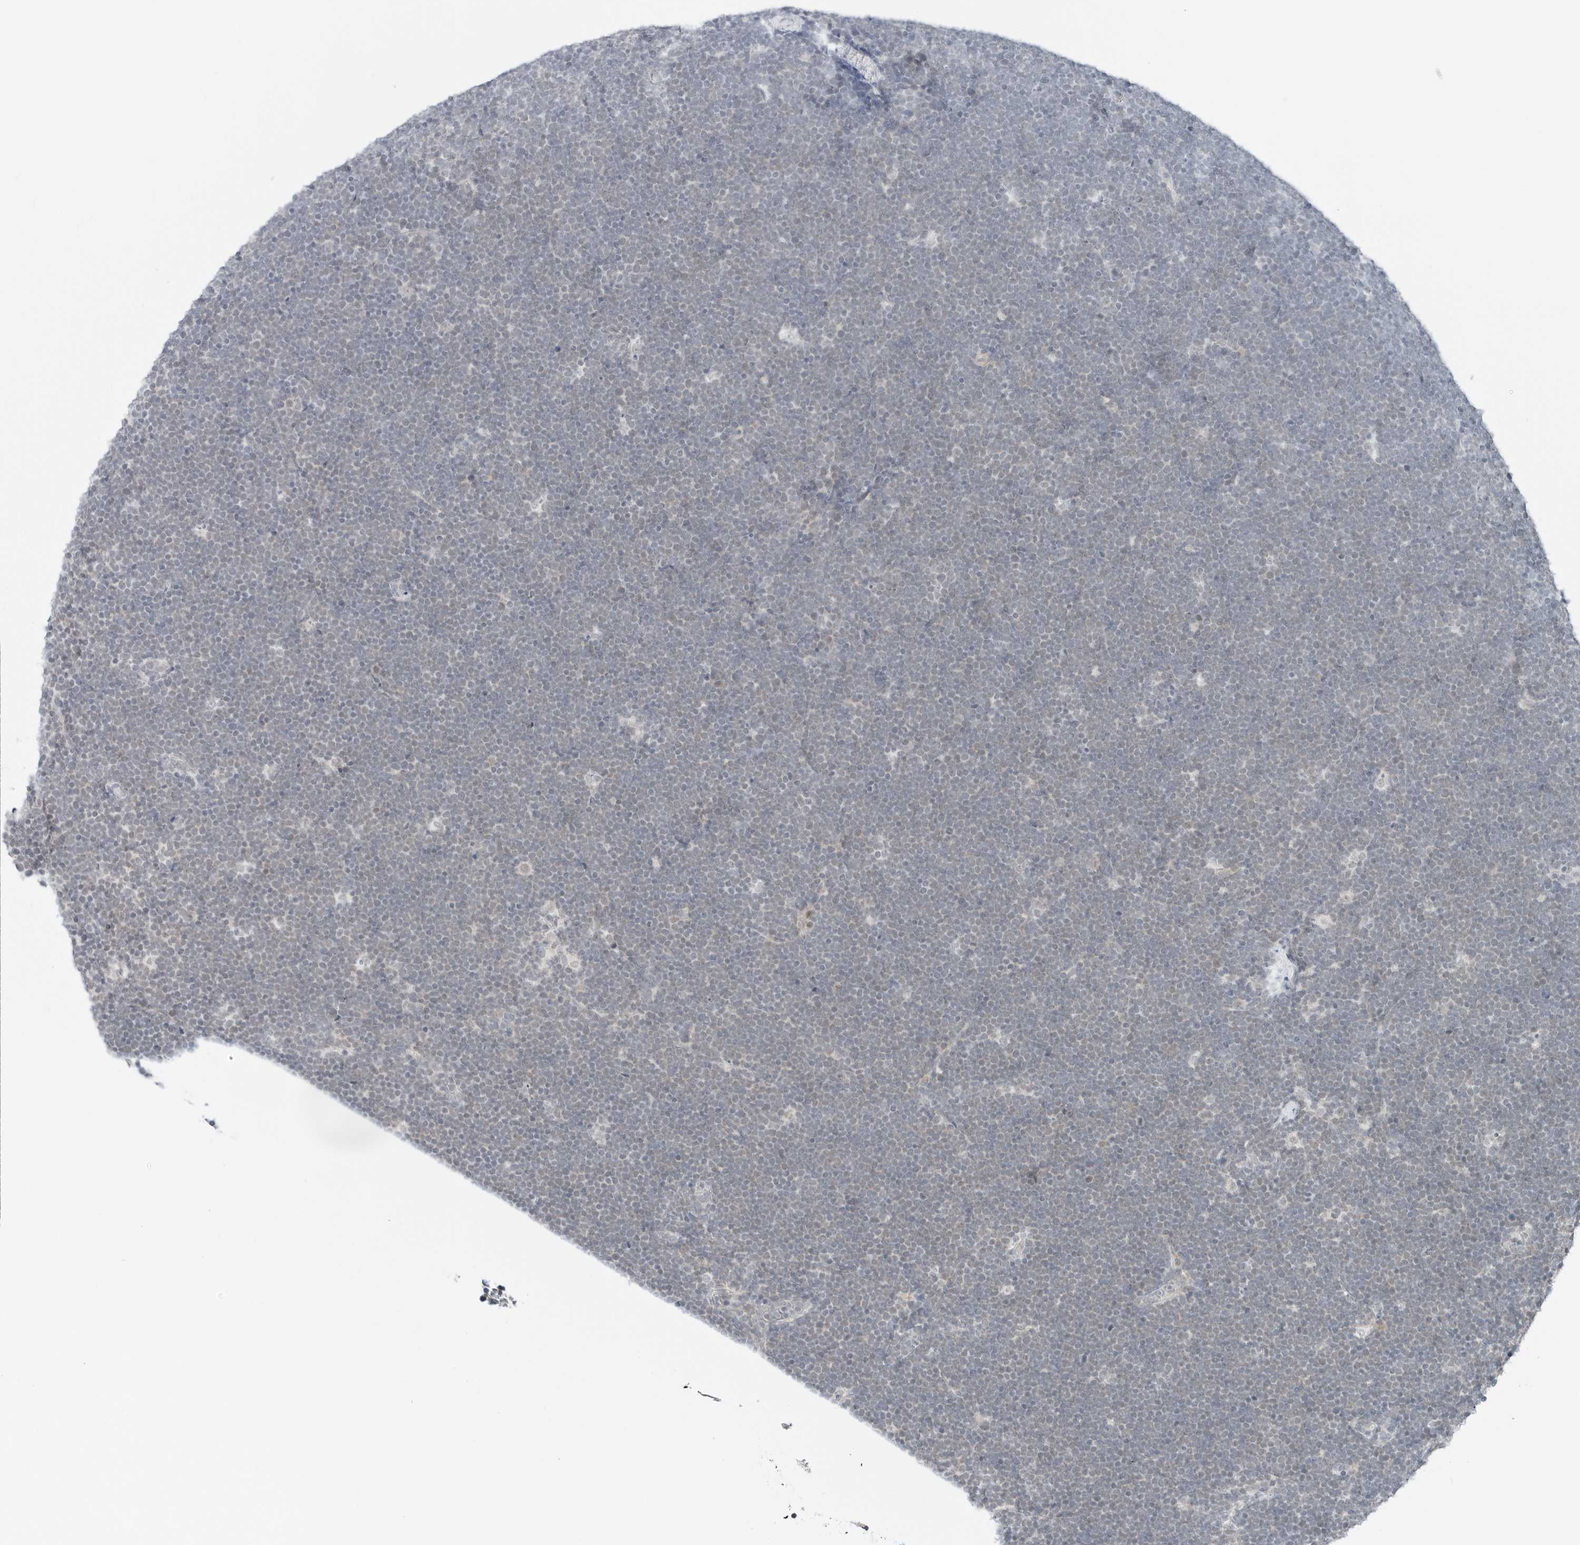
{"staining": {"intensity": "negative", "quantity": "none", "location": "none"}, "tissue": "lymphoma", "cell_type": "Tumor cells", "image_type": "cancer", "snomed": [{"axis": "morphology", "description": "Malignant lymphoma, non-Hodgkin's type, High grade"}, {"axis": "topography", "description": "Lymph node"}], "caption": "Tumor cells show no significant protein staining in lymphoma.", "gene": "CCSAP", "patient": {"sex": "male", "age": 13}}